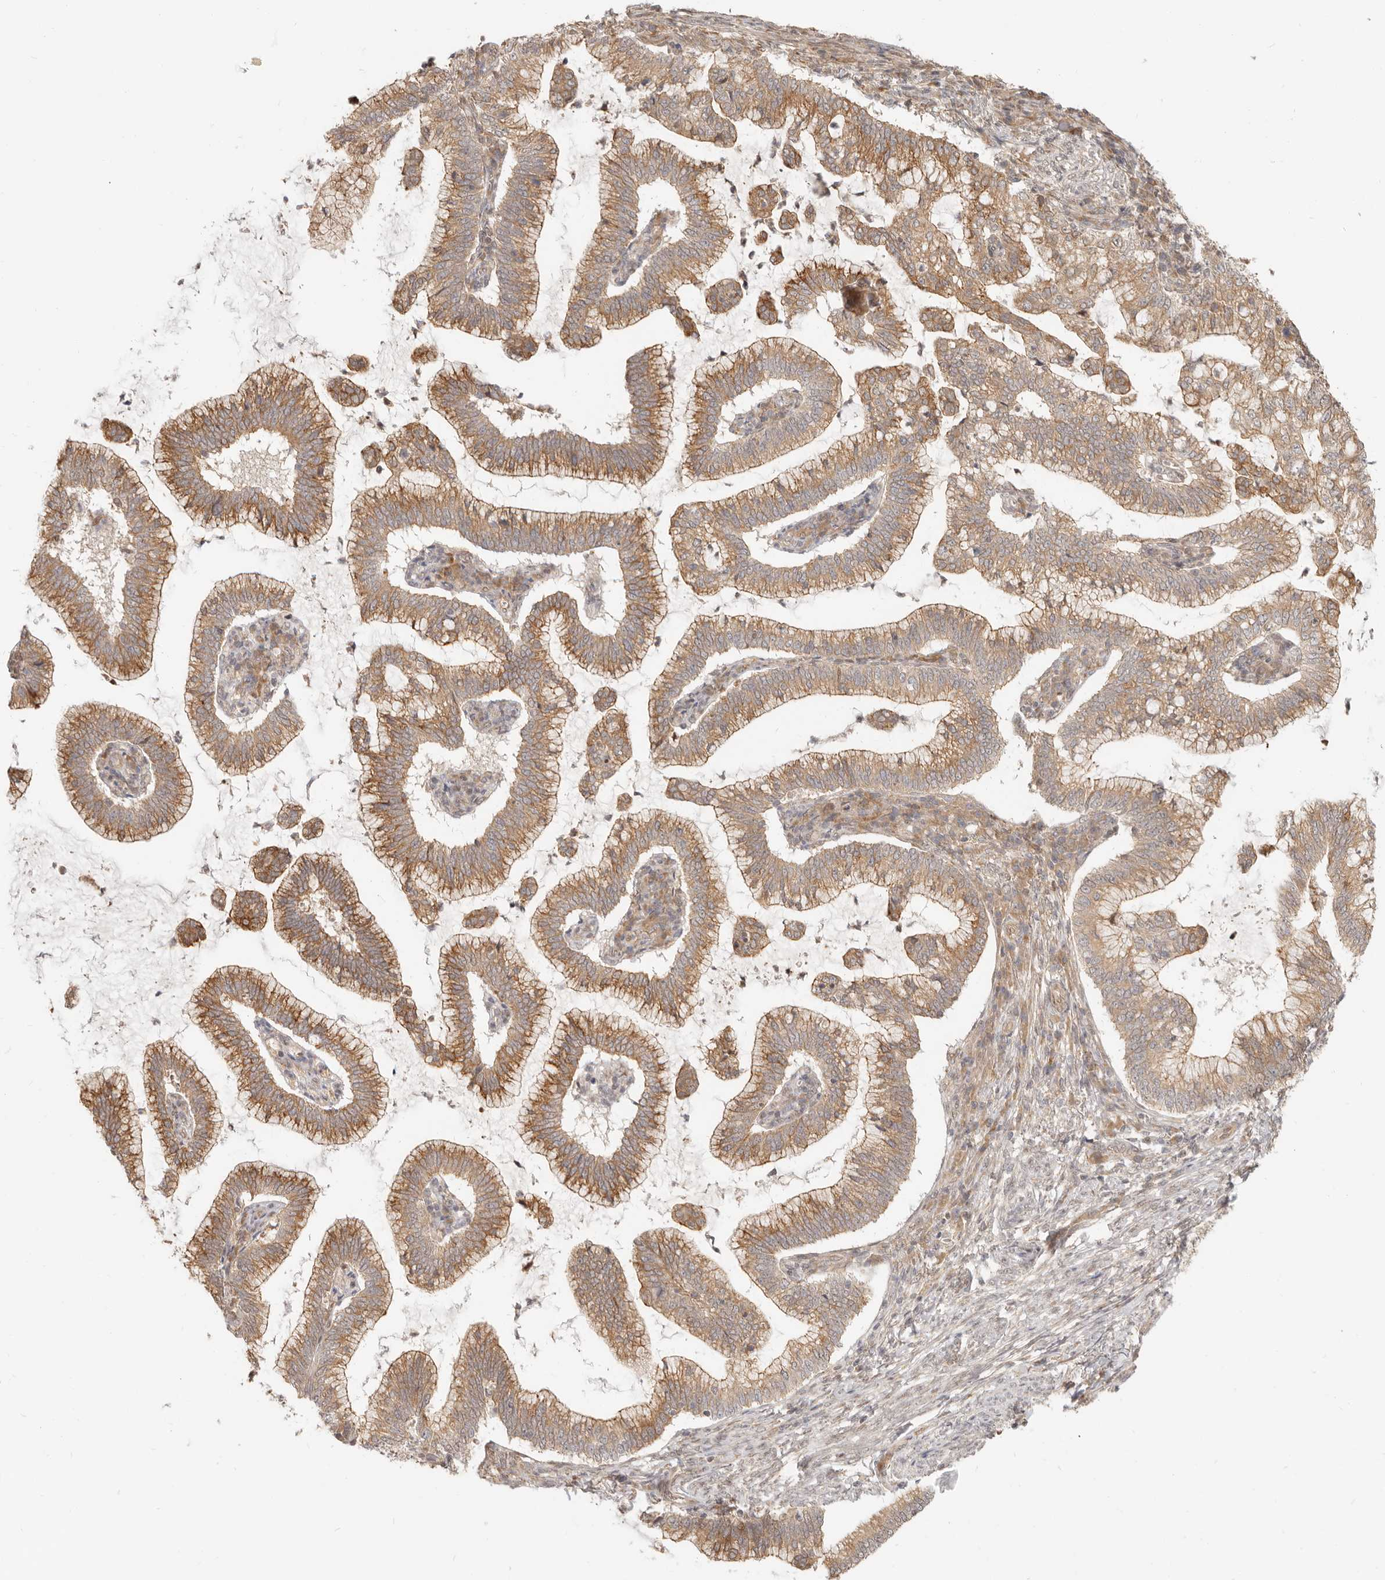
{"staining": {"intensity": "moderate", "quantity": ">75%", "location": "cytoplasmic/membranous"}, "tissue": "cervical cancer", "cell_type": "Tumor cells", "image_type": "cancer", "snomed": [{"axis": "morphology", "description": "Adenocarcinoma, NOS"}, {"axis": "topography", "description": "Cervix"}], "caption": "Immunohistochemistry (IHC) (DAB) staining of human cervical cancer (adenocarcinoma) displays moderate cytoplasmic/membranous protein positivity in about >75% of tumor cells.", "gene": "TUFT1", "patient": {"sex": "female", "age": 36}}